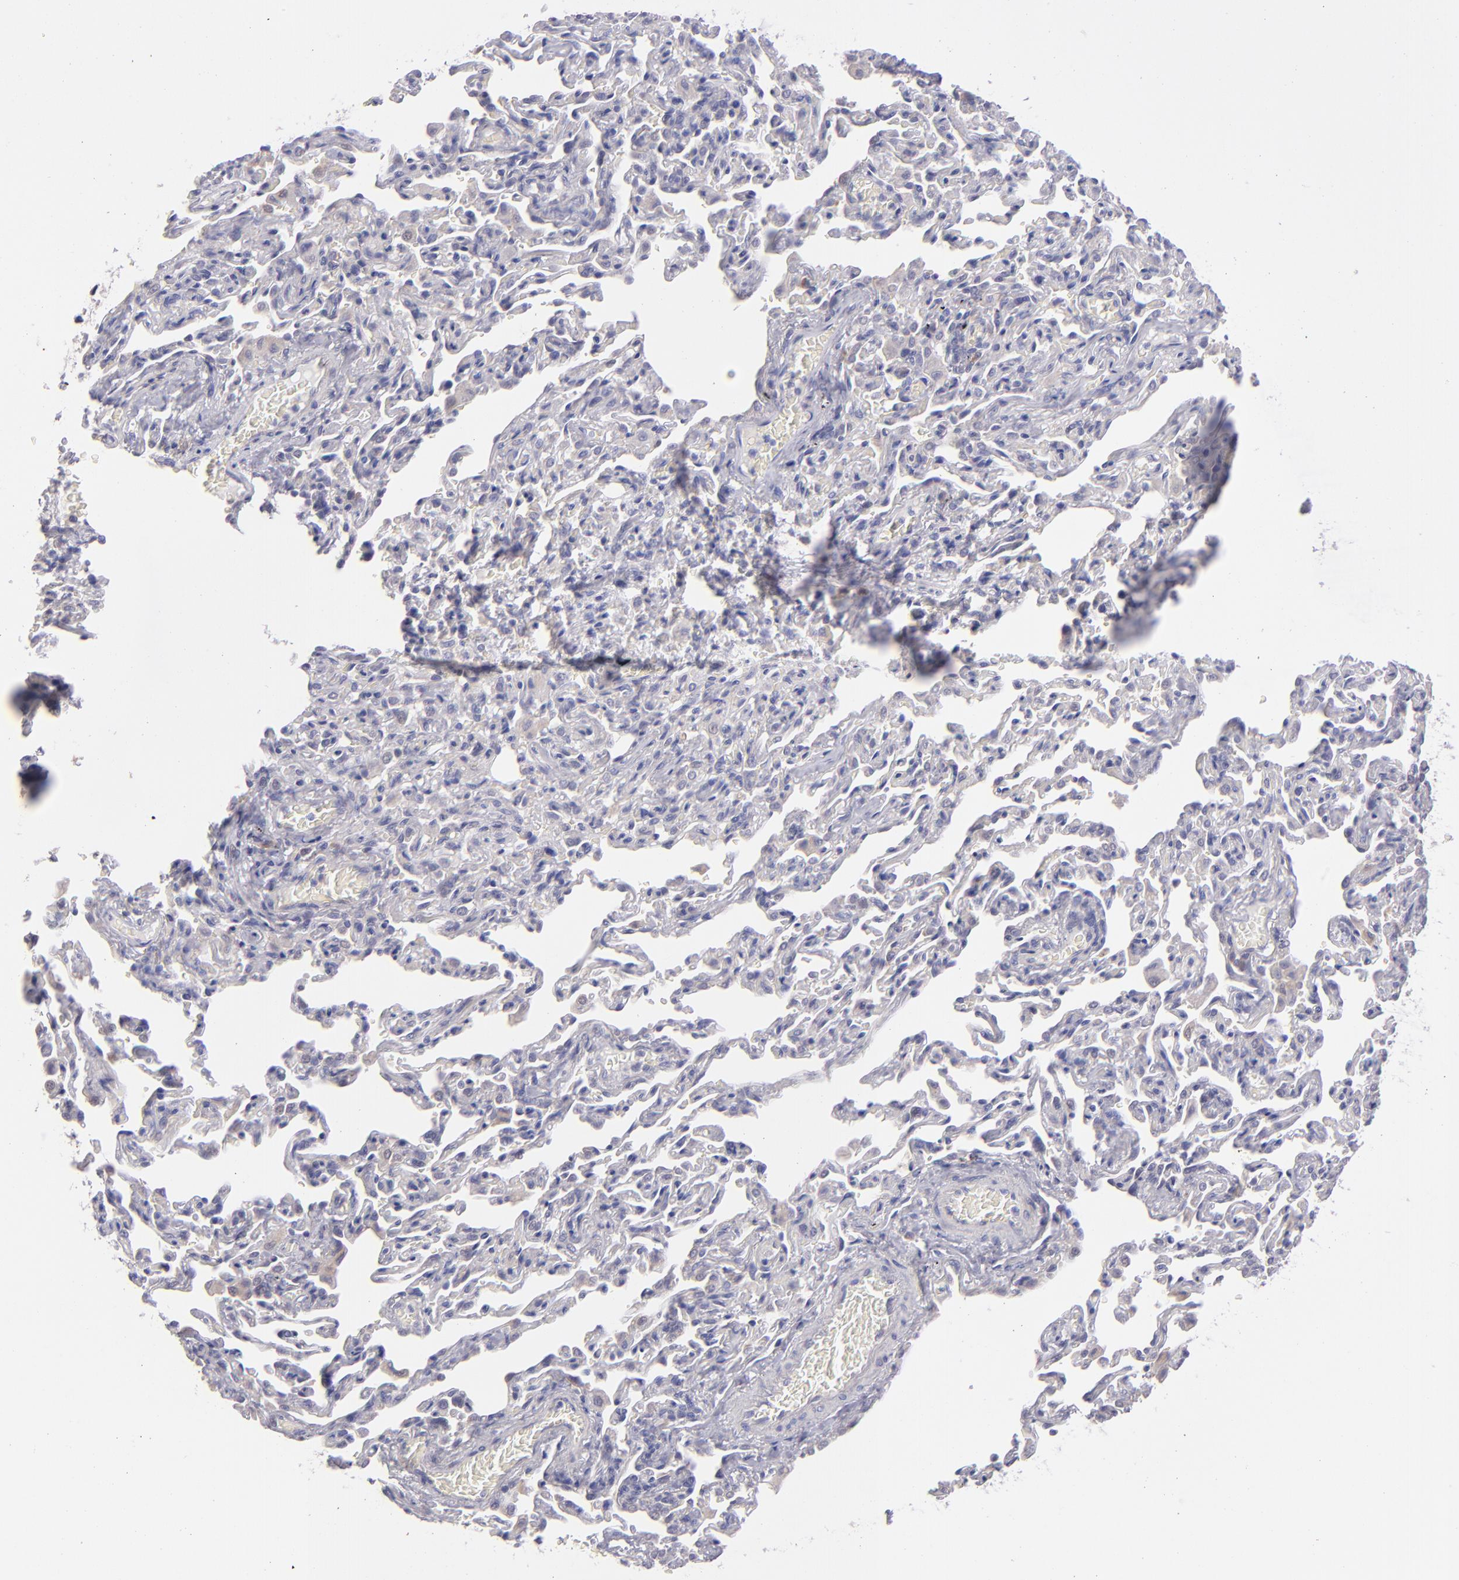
{"staining": {"intensity": "weak", "quantity": "25%-75%", "location": "cytoplasmic/membranous"}, "tissue": "bronchus", "cell_type": "Respiratory epithelial cells", "image_type": "normal", "snomed": [{"axis": "morphology", "description": "Normal tissue, NOS"}, {"axis": "topography", "description": "Lung"}], "caption": "Protein expression analysis of benign human bronchus reveals weak cytoplasmic/membranous positivity in about 25%-75% of respiratory epithelial cells. The staining was performed using DAB to visualize the protein expression in brown, while the nuclei were stained in blue with hematoxylin (Magnification: 20x).", "gene": "TRAF3", "patient": {"sex": "male", "age": 64}}